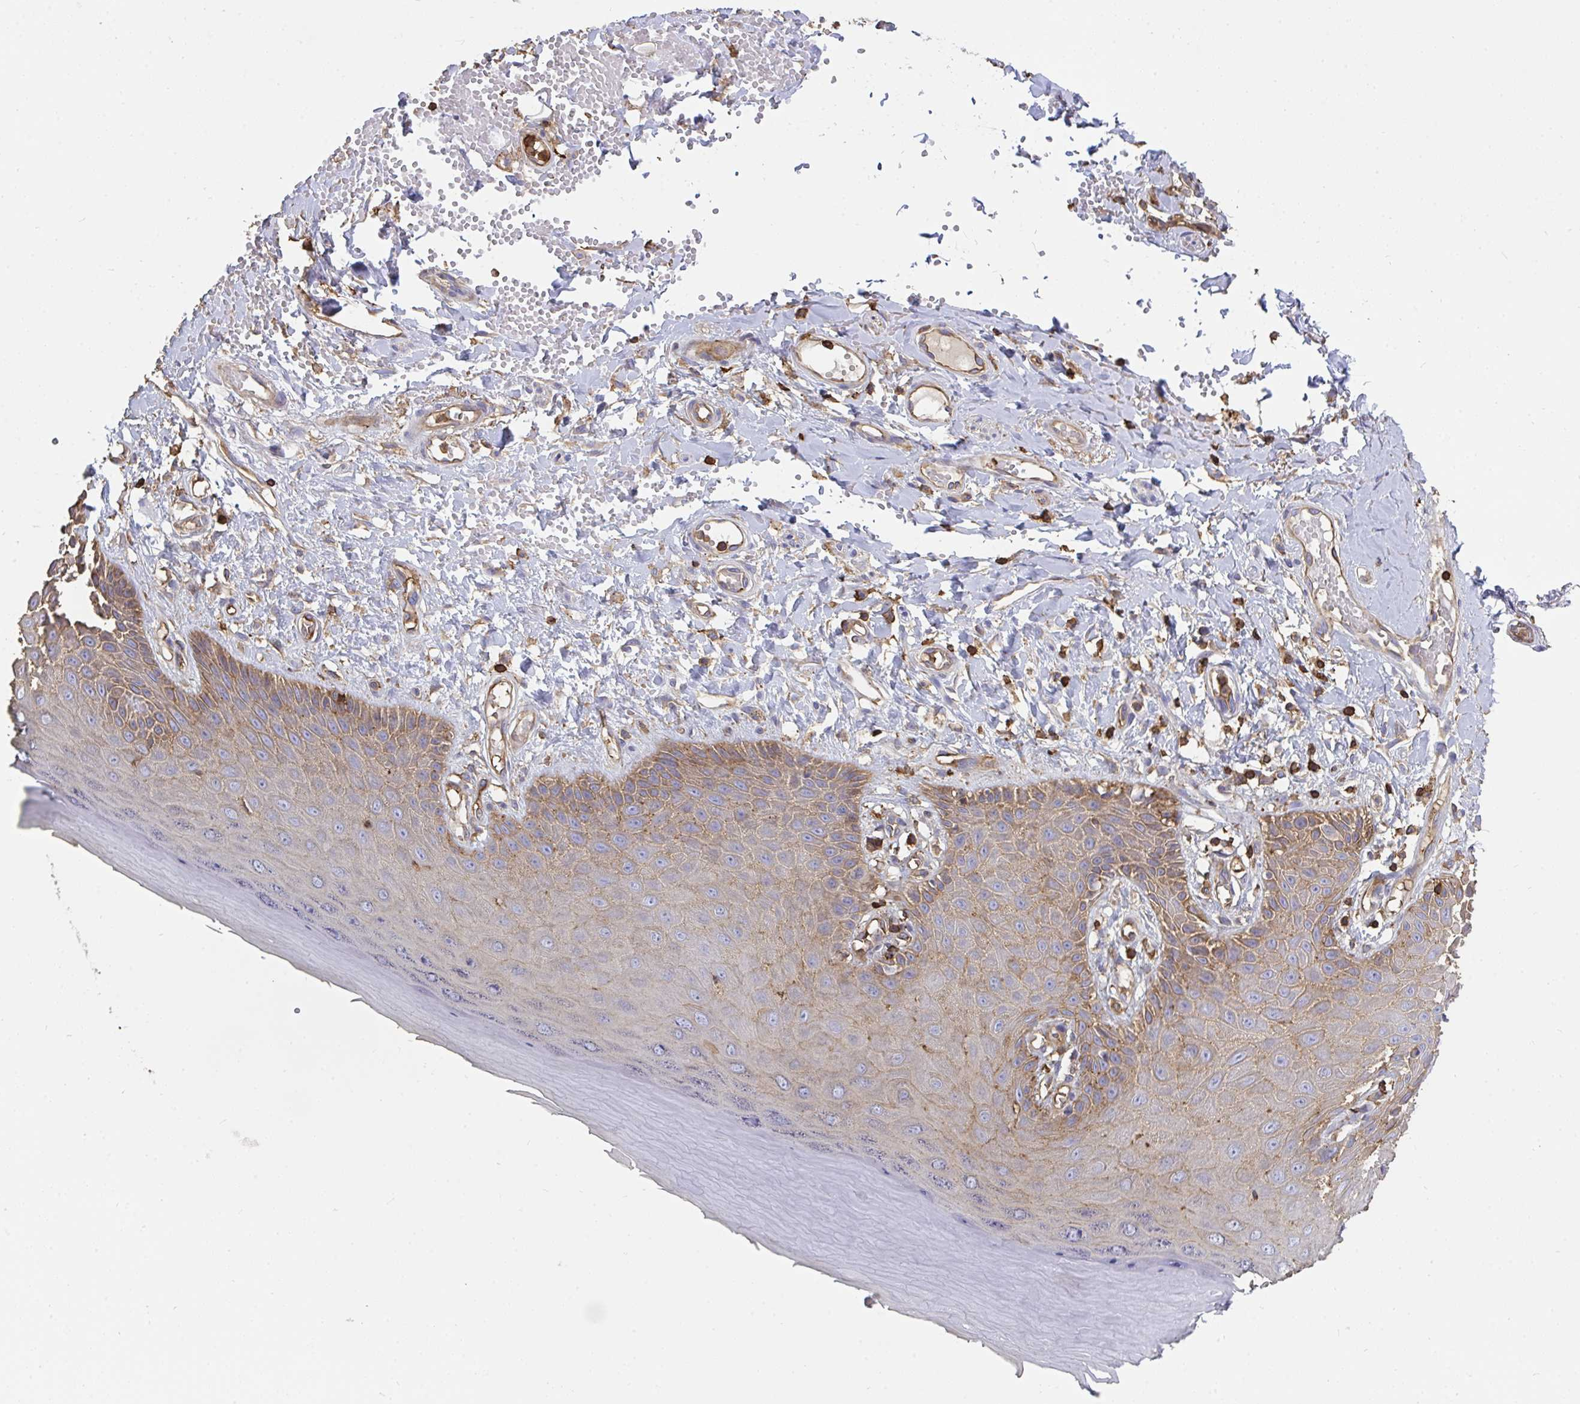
{"staining": {"intensity": "moderate", "quantity": "25%-75%", "location": "cytoplasmic/membranous"}, "tissue": "skin", "cell_type": "Epidermal cells", "image_type": "normal", "snomed": [{"axis": "morphology", "description": "Normal tissue, NOS"}, {"axis": "topography", "description": "Anal"}, {"axis": "topography", "description": "Peripheral nerve tissue"}], "caption": "Protein expression analysis of unremarkable skin shows moderate cytoplasmic/membranous expression in approximately 25%-75% of epidermal cells.", "gene": "CFL1", "patient": {"sex": "male", "age": 78}}